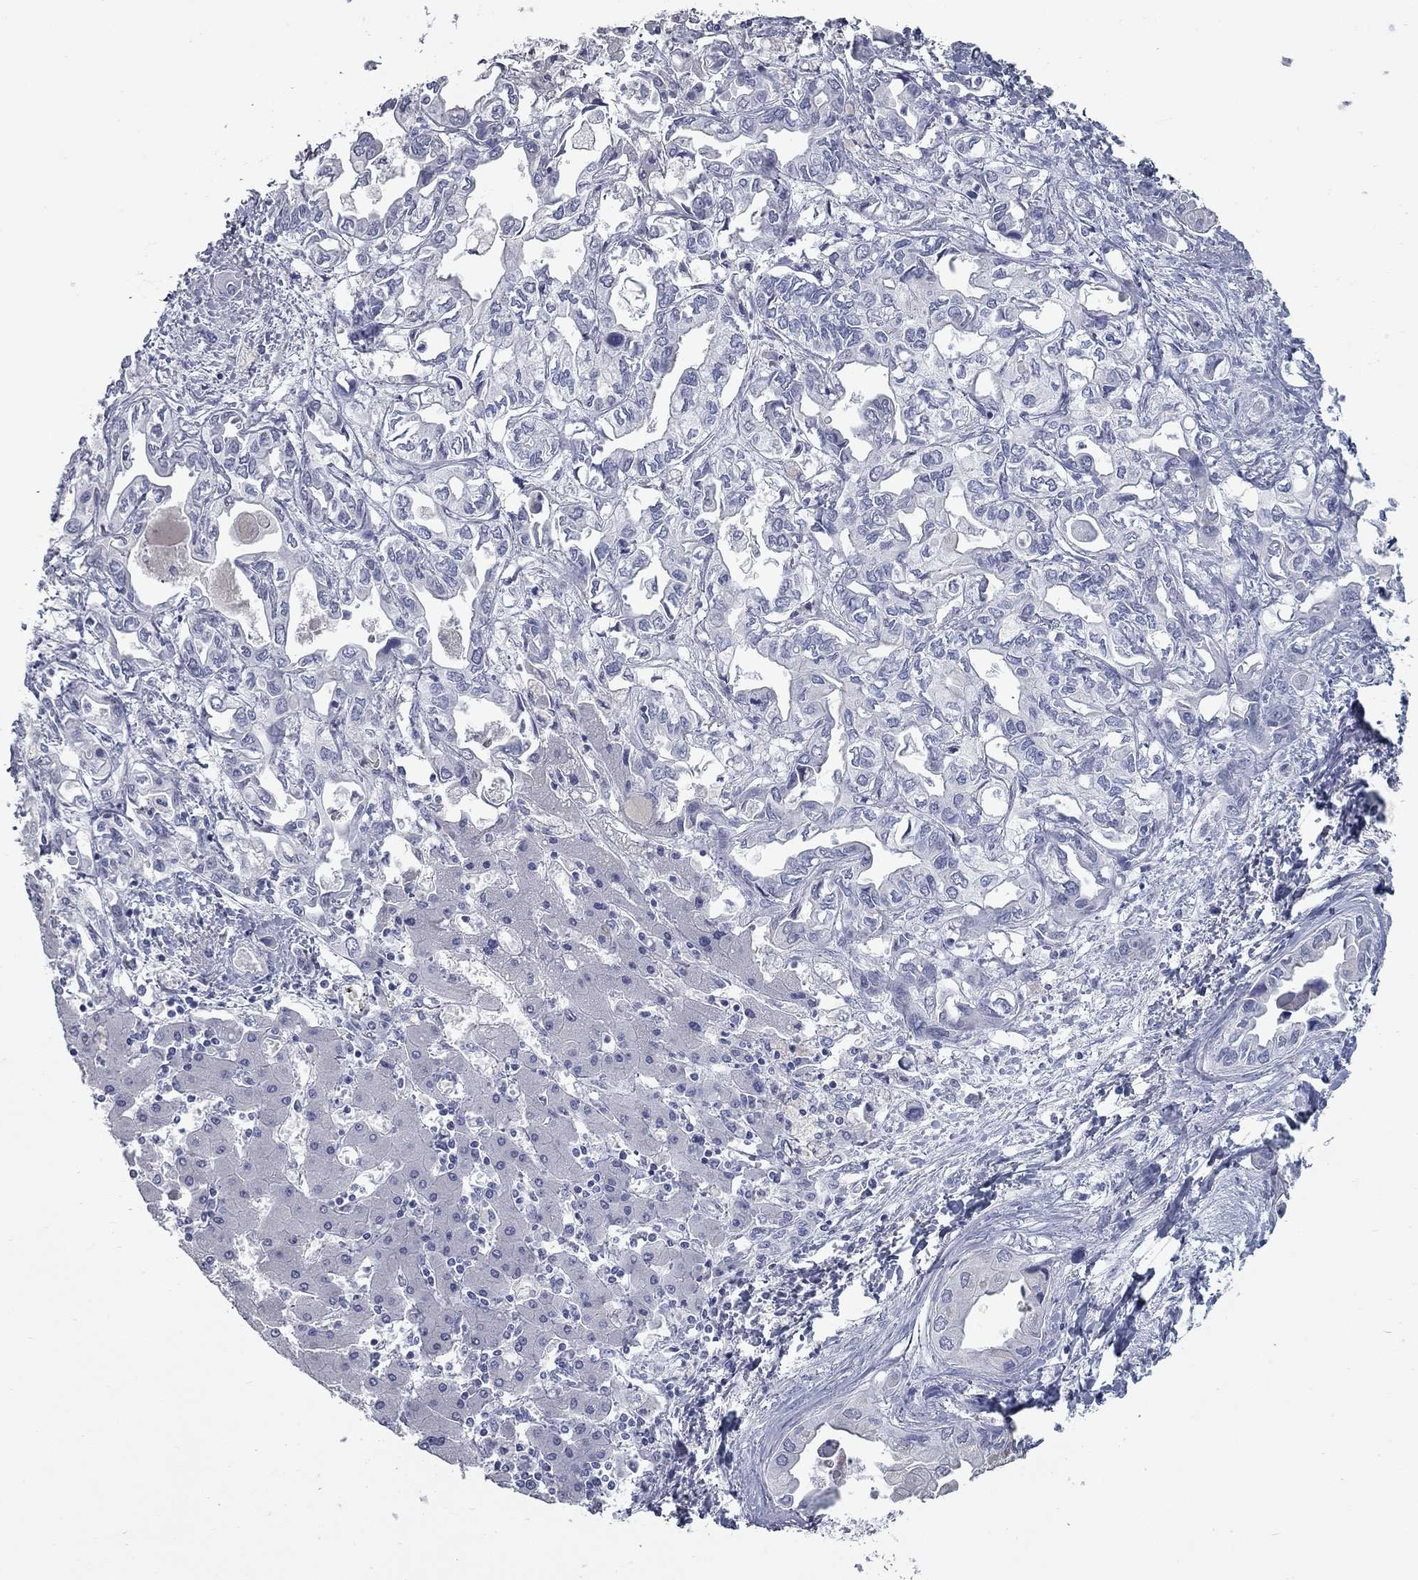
{"staining": {"intensity": "negative", "quantity": "none", "location": "none"}, "tissue": "liver cancer", "cell_type": "Tumor cells", "image_type": "cancer", "snomed": [{"axis": "morphology", "description": "Cholangiocarcinoma"}, {"axis": "topography", "description": "Liver"}], "caption": "High power microscopy photomicrograph of an immunohistochemistry (IHC) photomicrograph of cholangiocarcinoma (liver), revealing no significant positivity in tumor cells.", "gene": "TAC1", "patient": {"sex": "female", "age": 64}}